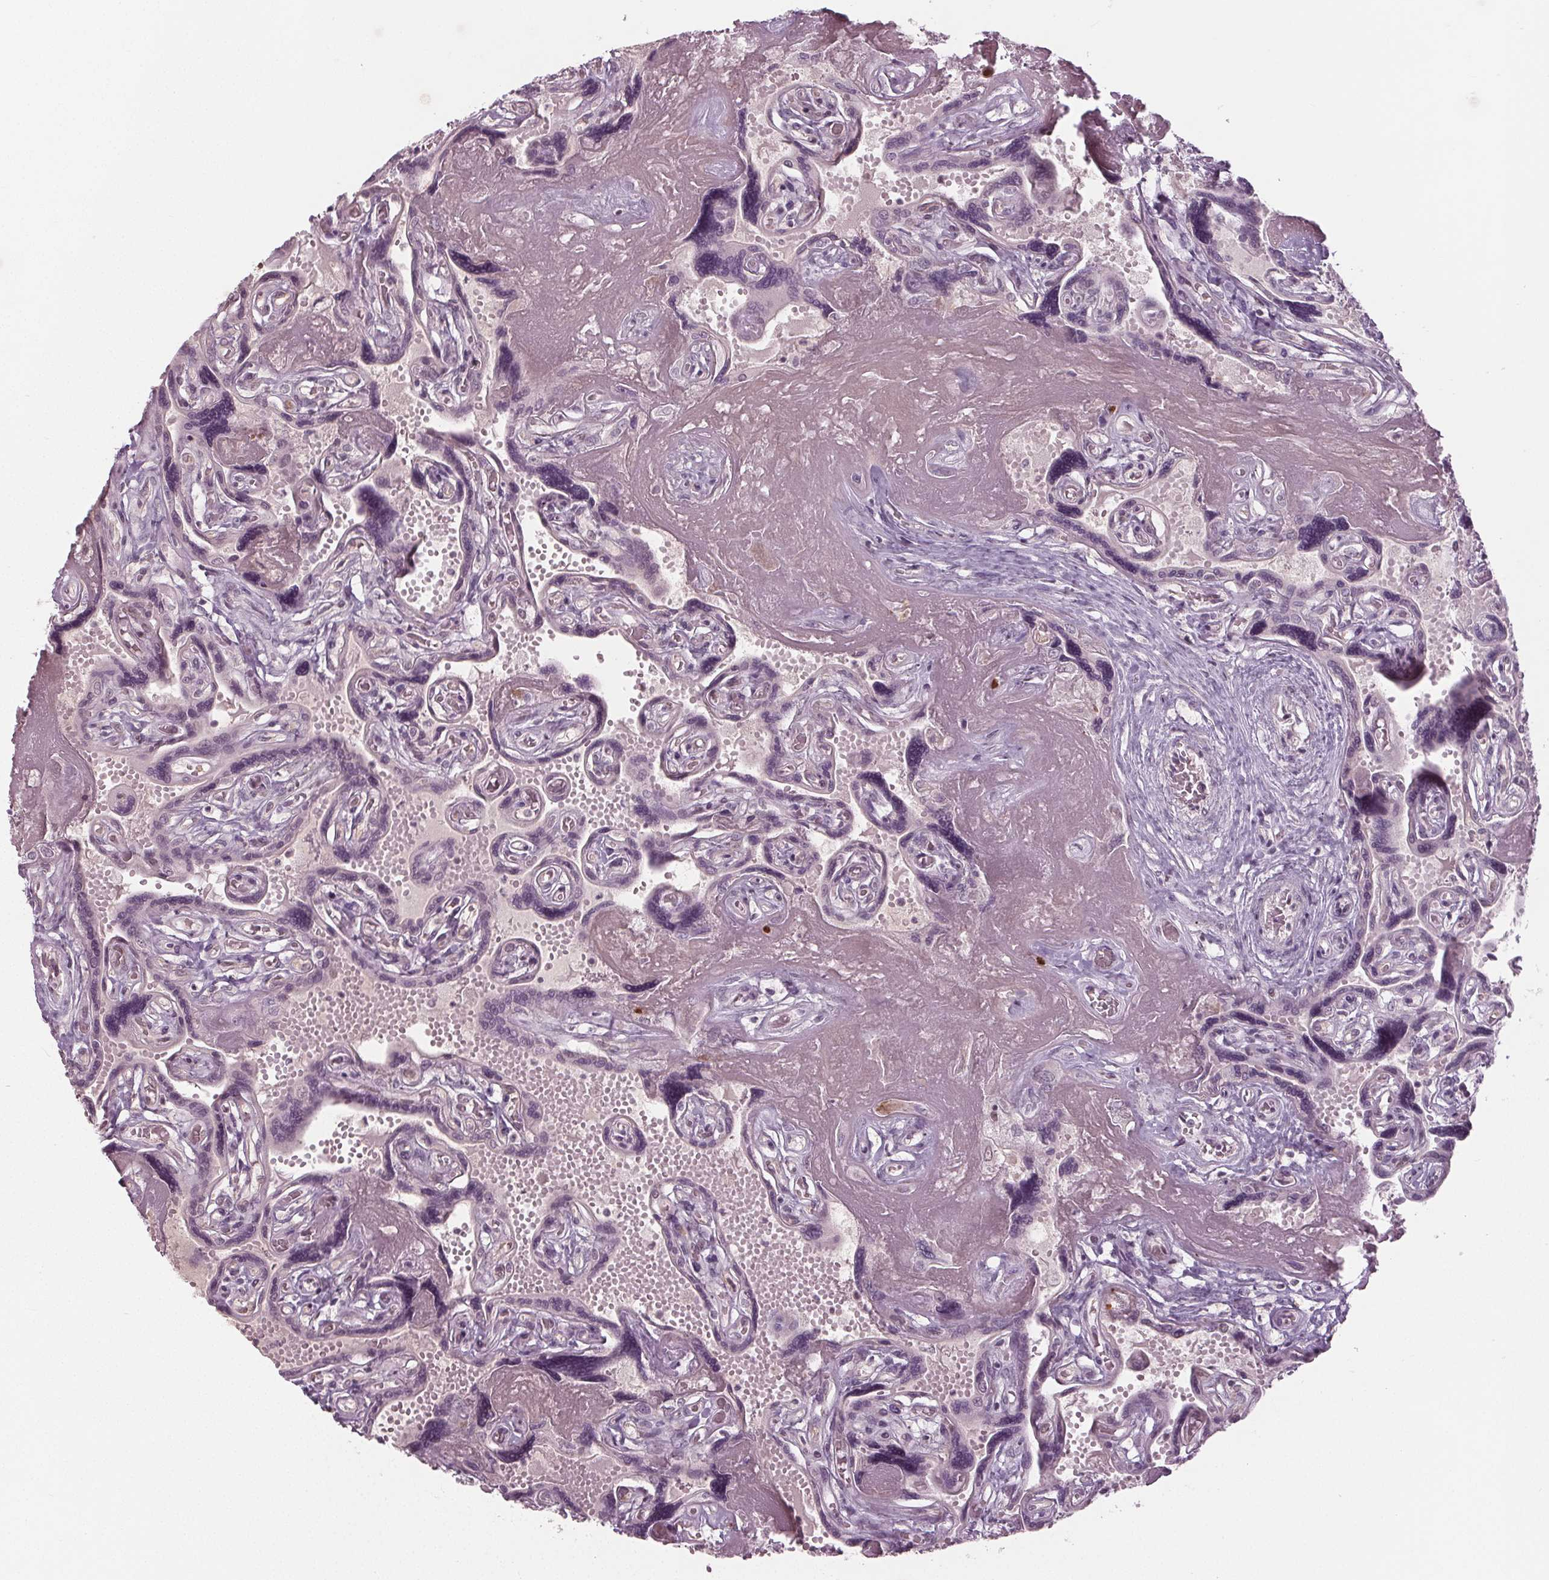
{"staining": {"intensity": "negative", "quantity": "none", "location": "none"}, "tissue": "placenta", "cell_type": "Decidual cells", "image_type": "normal", "snomed": [{"axis": "morphology", "description": "Normal tissue, NOS"}, {"axis": "topography", "description": "Placenta"}], "caption": "IHC image of benign human placenta stained for a protein (brown), which reveals no staining in decidual cells.", "gene": "CXCL16", "patient": {"sex": "female", "age": 32}}